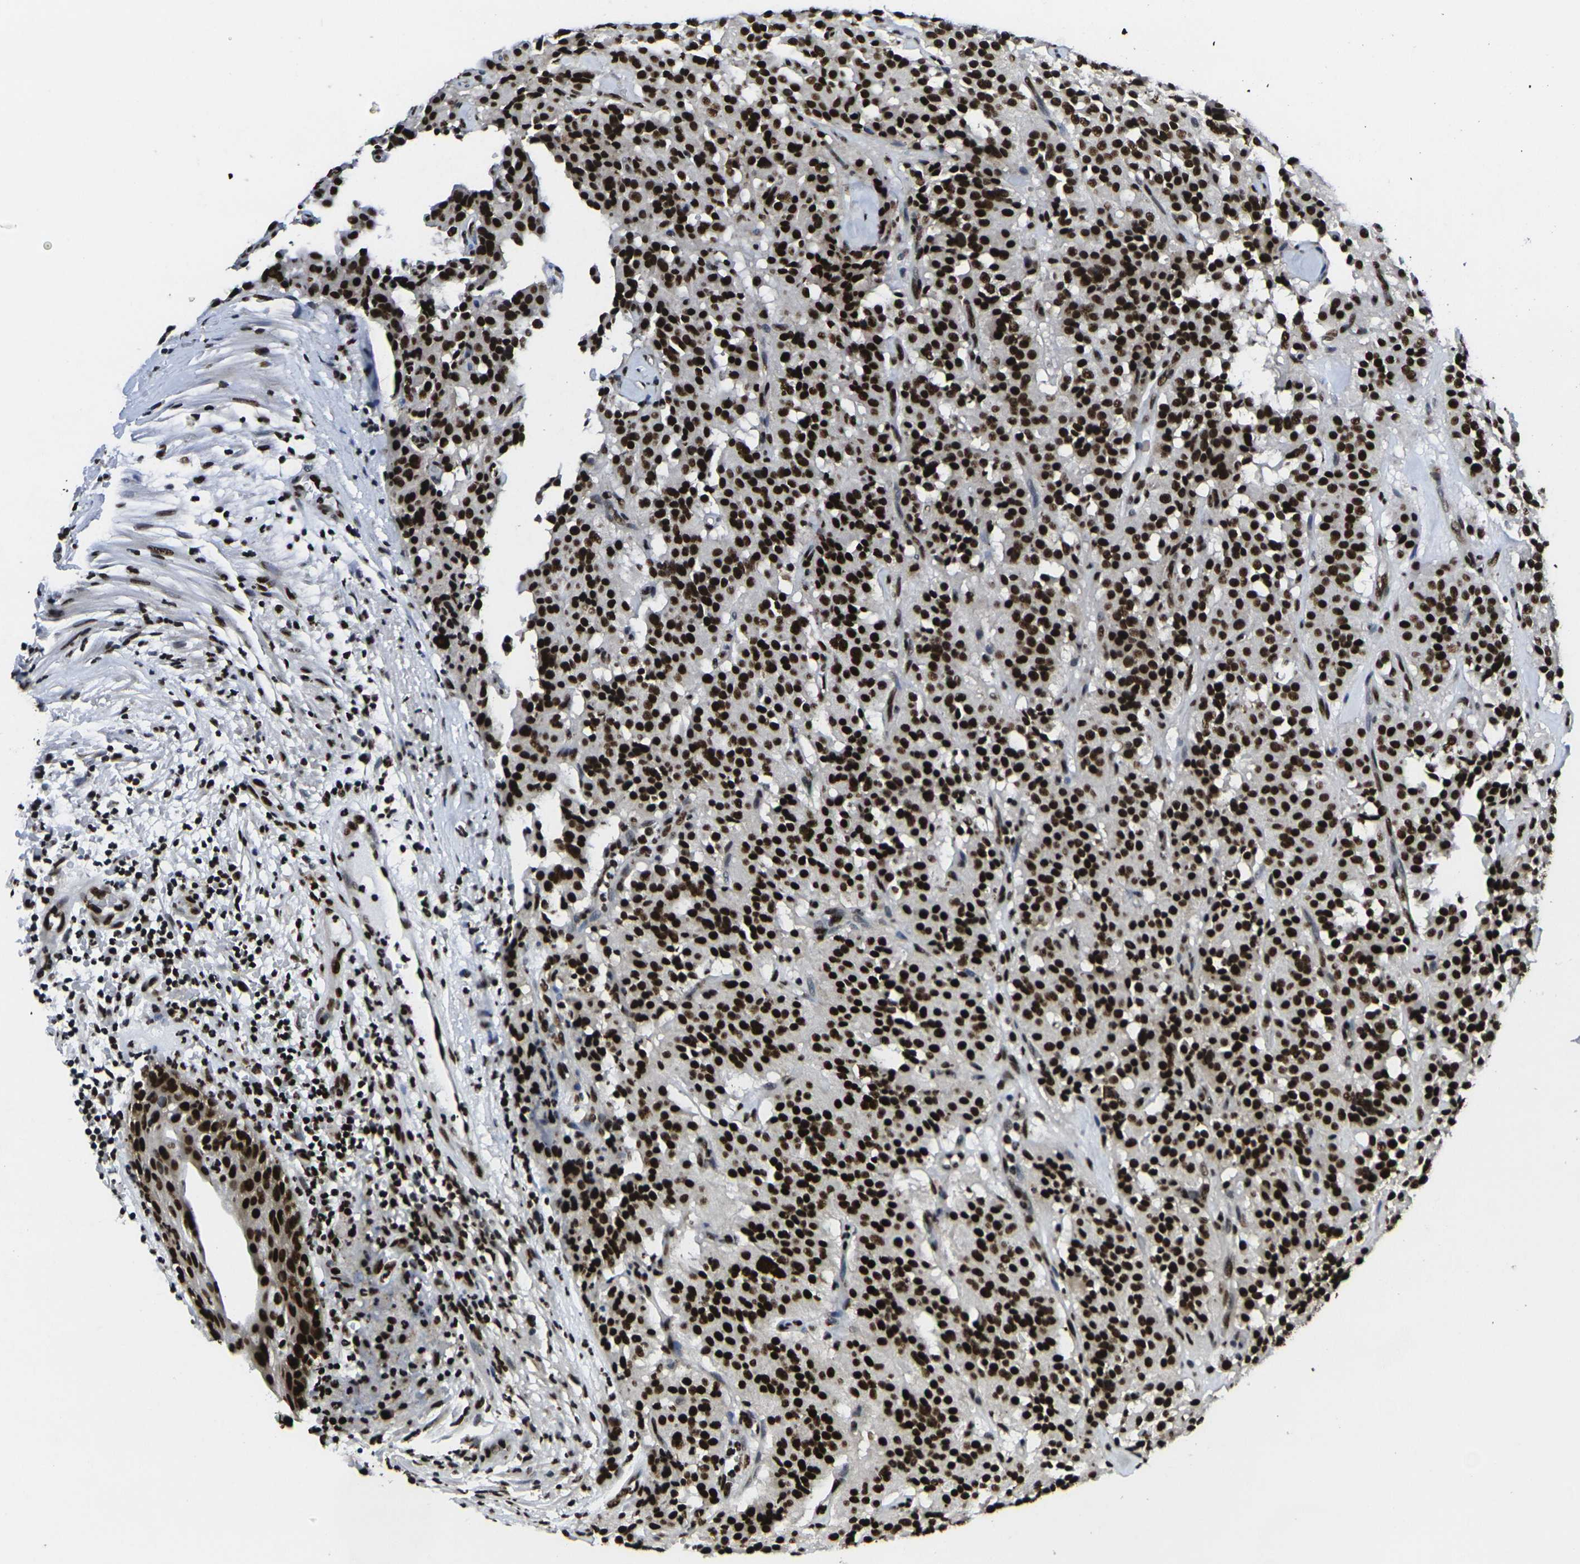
{"staining": {"intensity": "strong", "quantity": ">75%", "location": "nuclear"}, "tissue": "carcinoid", "cell_type": "Tumor cells", "image_type": "cancer", "snomed": [{"axis": "morphology", "description": "Carcinoid, malignant, NOS"}, {"axis": "topography", "description": "Lung"}], "caption": "IHC image of human carcinoid stained for a protein (brown), which shows high levels of strong nuclear expression in approximately >75% of tumor cells.", "gene": "SMARCC1", "patient": {"sex": "male", "age": 30}}